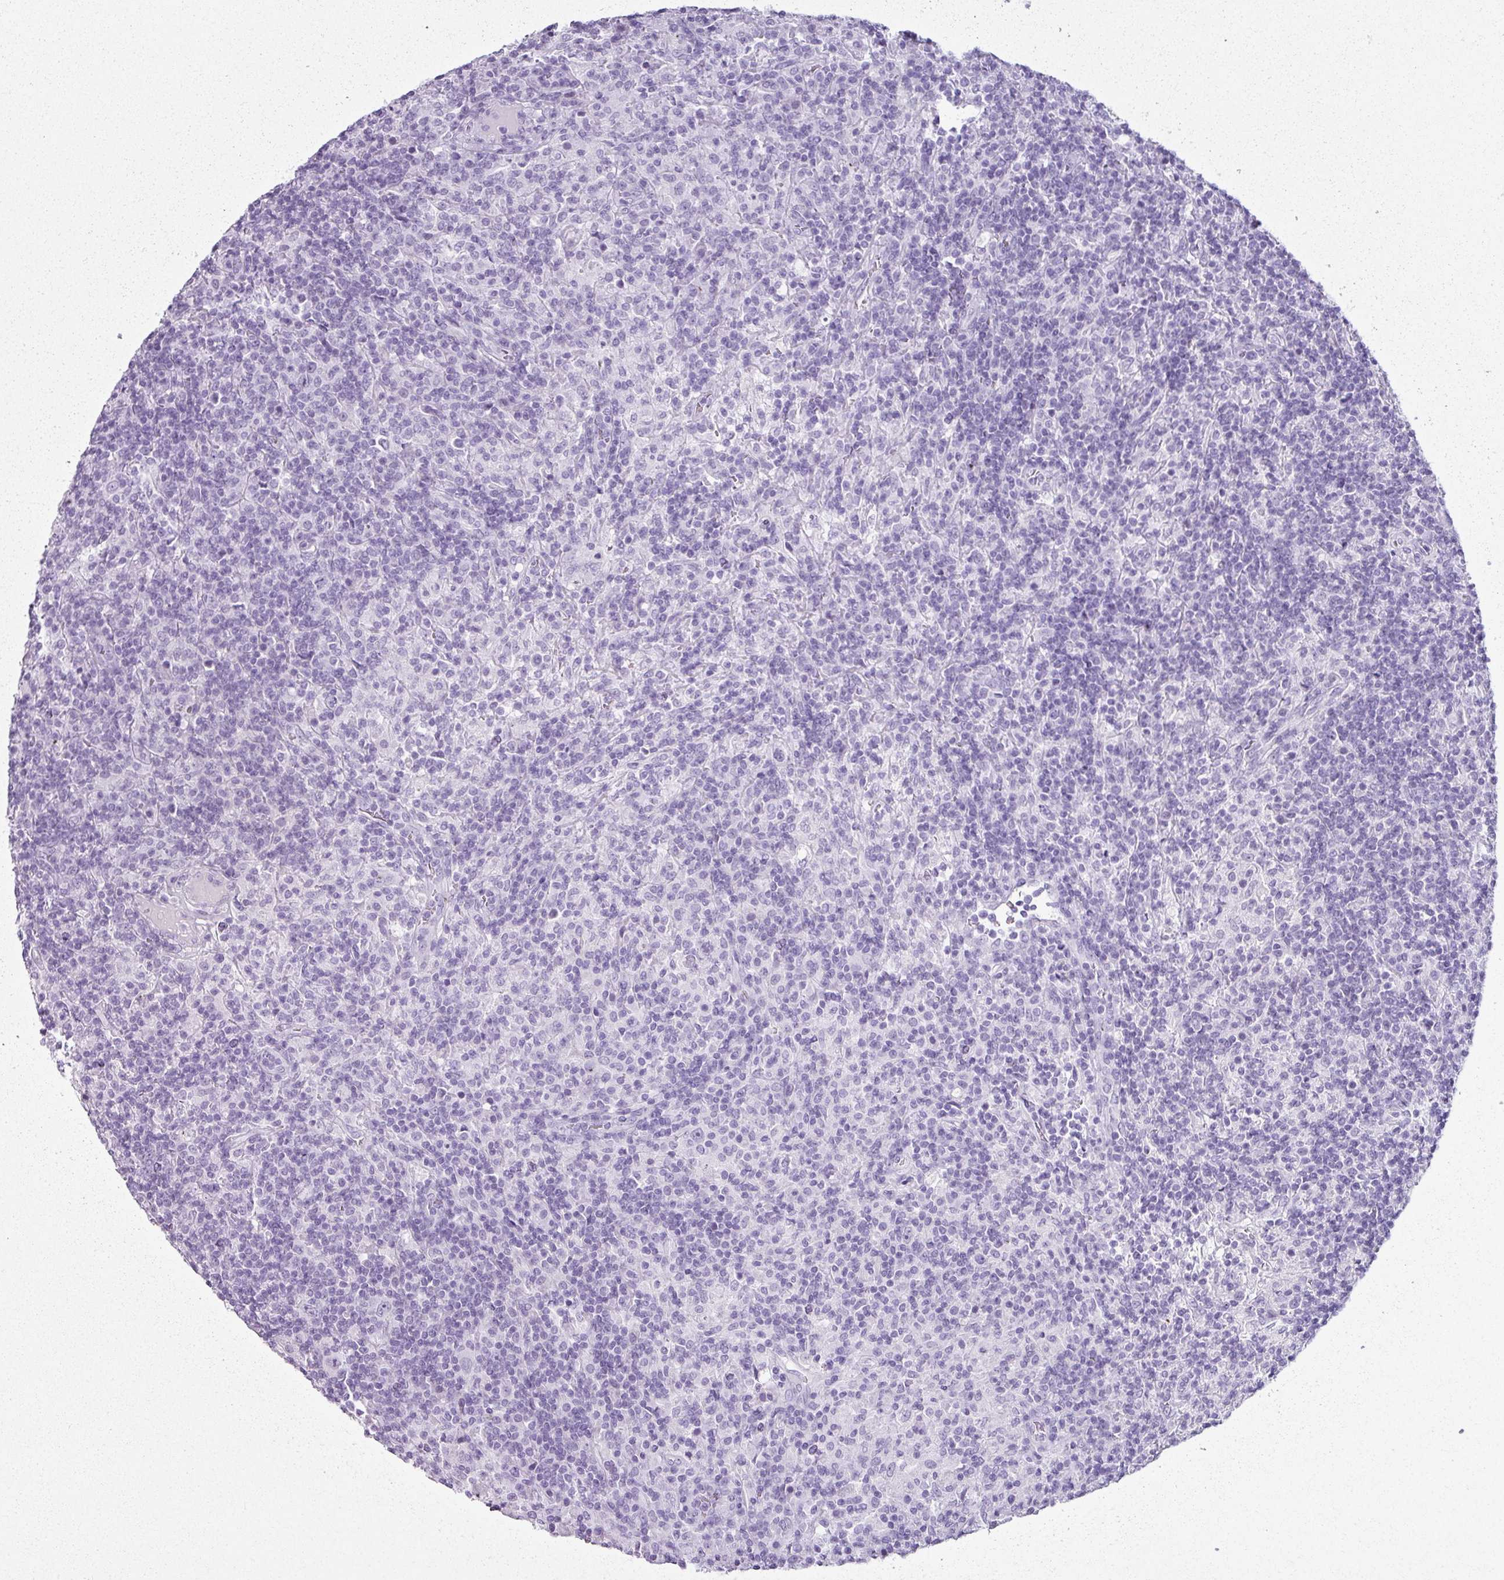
{"staining": {"intensity": "negative", "quantity": "none", "location": "none"}, "tissue": "lymphoma", "cell_type": "Tumor cells", "image_type": "cancer", "snomed": [{"axis": "morphology", "description": "Hodgkin's disease, NOS"}, {"axis": "topography", "description": "Lymph node"}], "caption": "IHC of human Hodgkin's disease reveals no staining in tumor cells.", "gene": "SCT", "patient": {"sex": "male", "age": 70}}